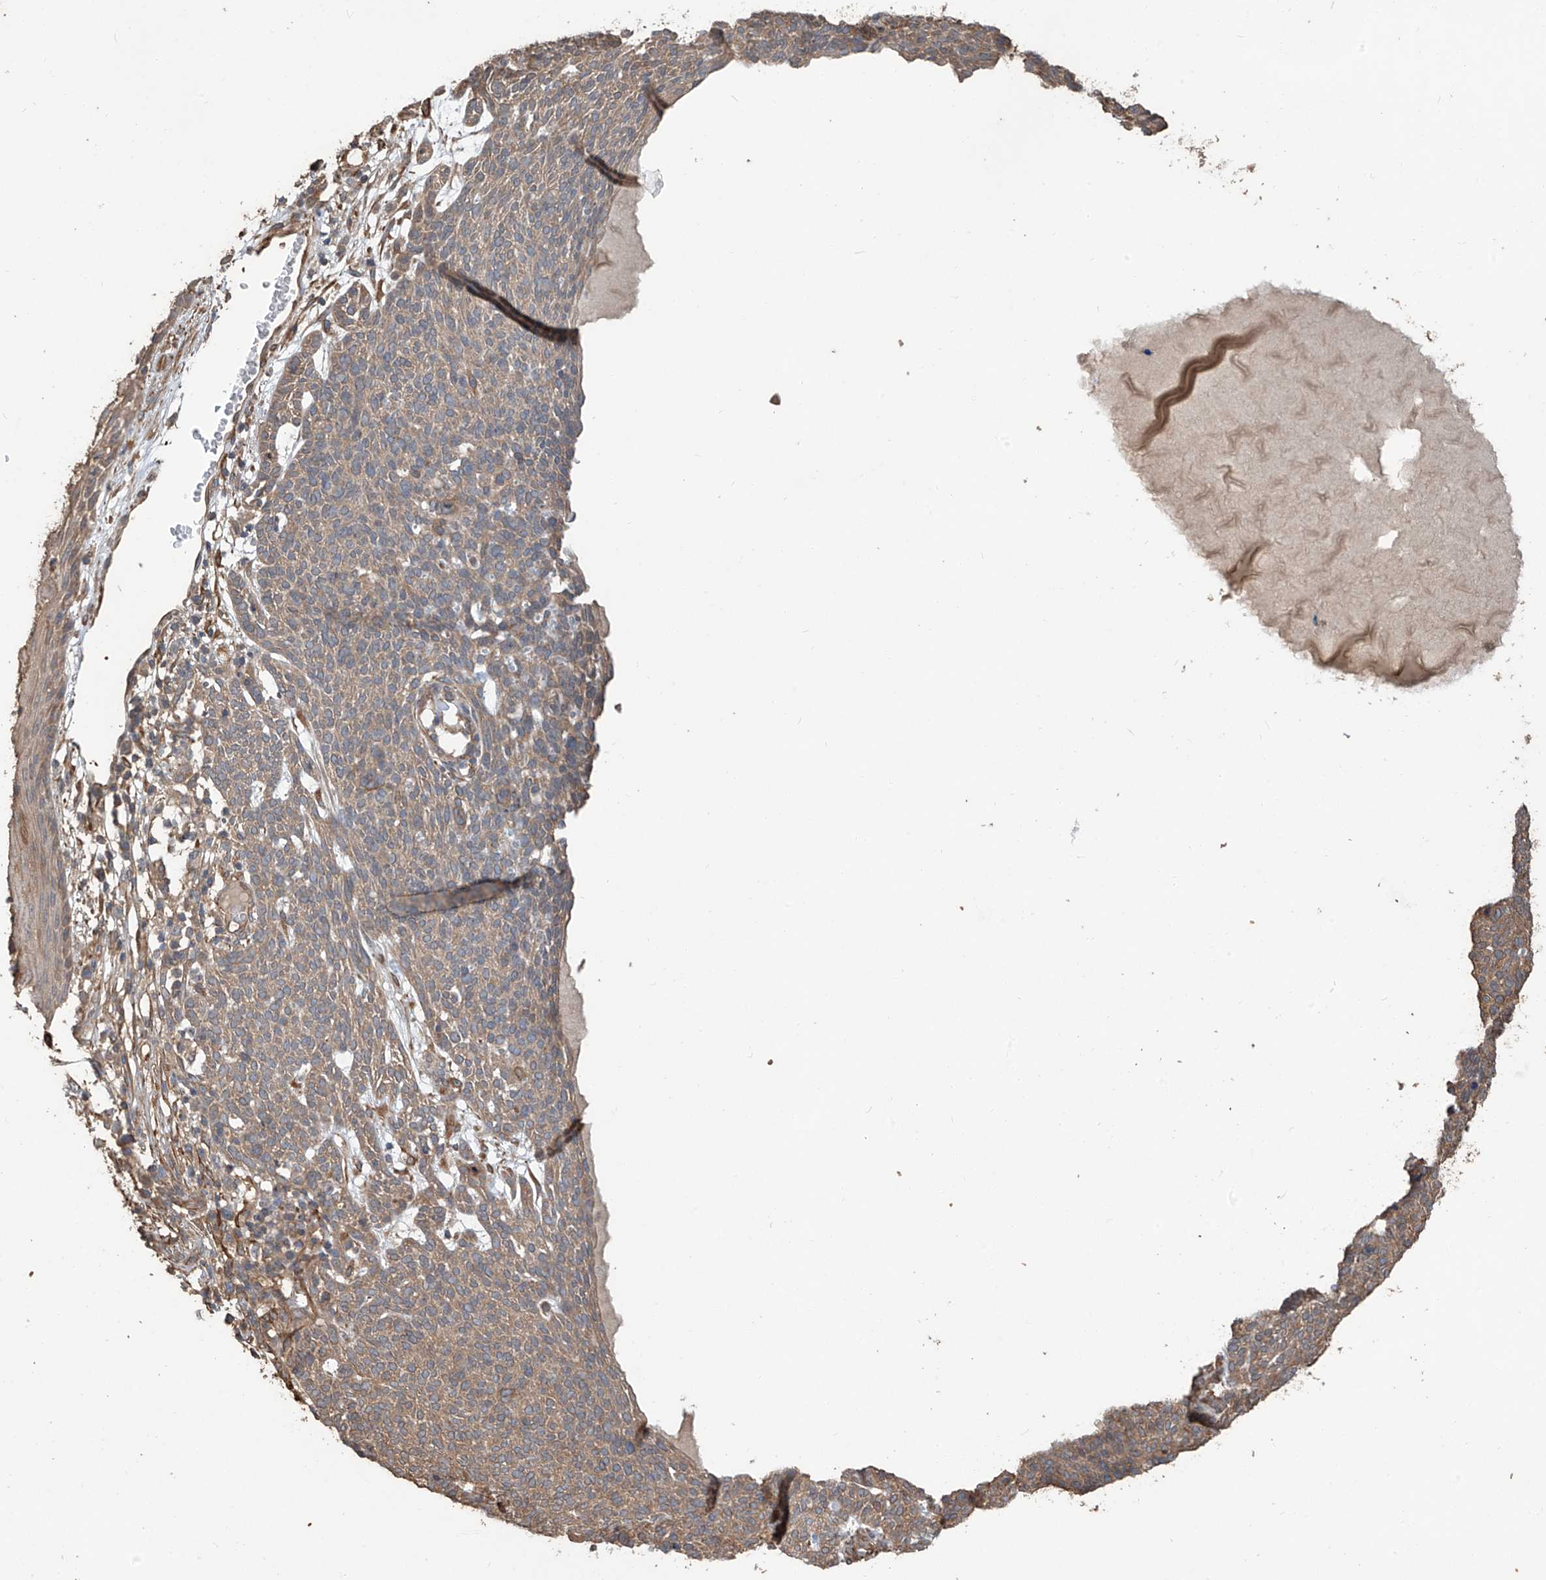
{"staining": {"intensity": "moderate", "quantity": "25%-75%", "location": "cytoplasmic/membranous"}, "tissue": "skin cancer", "cell_type": "Tumor cells", "image_type": "cancer", "snomed": [{"axis": "morphology", "description": "Squamous cell carcinoma, NOS"}, {"axis": "topography", "description": "Skin"}], "caption": "A brown stain shows moderate cytoplasmic/membranous positivity of a protein in squamous cell carcinoma (skin) tumor cells. The staining was performed using DAB, with brown indicating positive protein expression. Nuclei are stained blue with hematoxylin.", "gene": "AGBL5", "patient": {"sex": "female", "age": 90}}